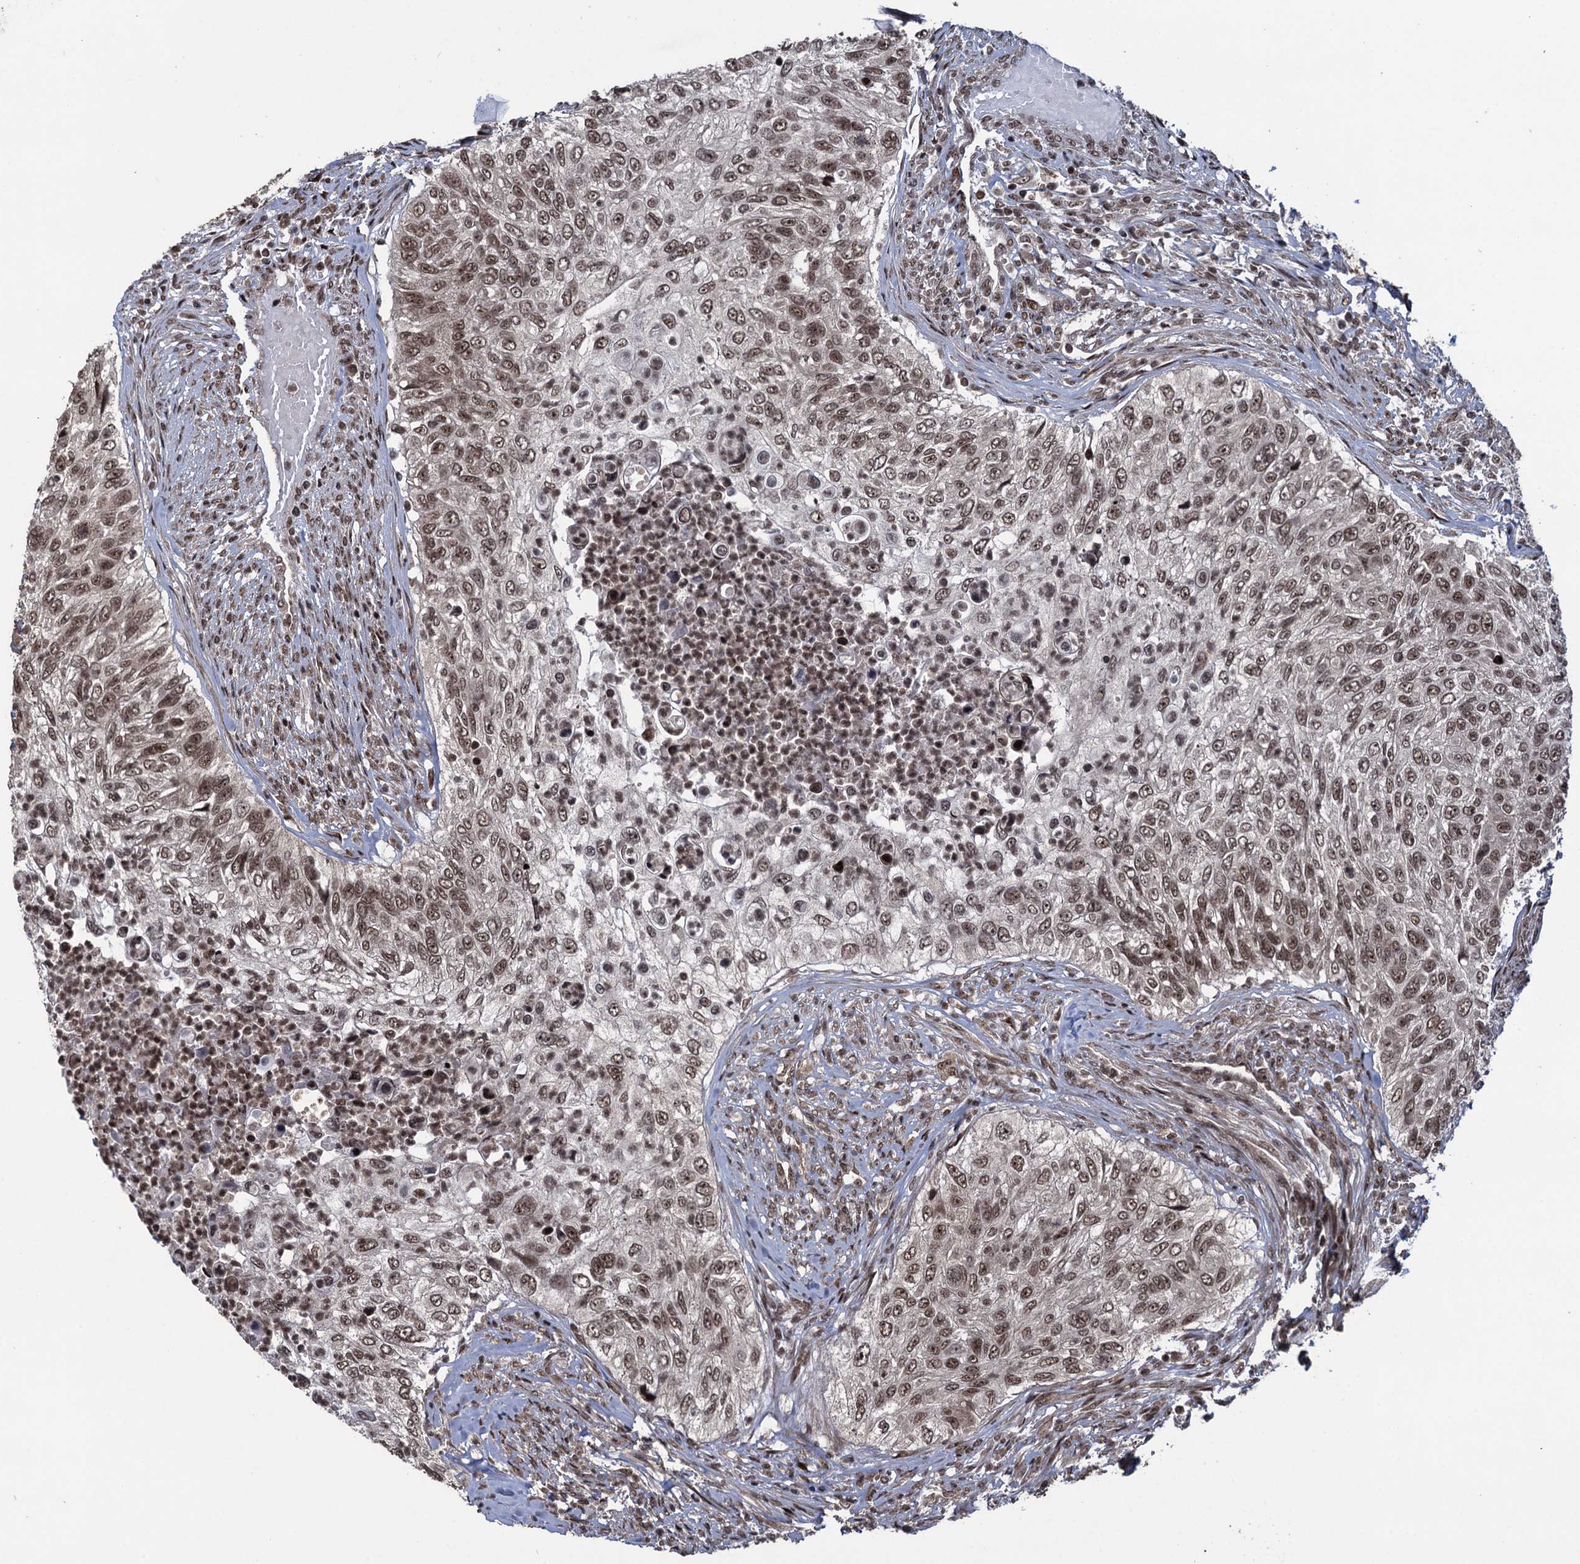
{"staining": {"intensity": "moderate", "quantity": ">75%", "location": "nuclear"}, "tissue": "urothelial cancer", "cell_type": "Tumor cells", "image_type": "cancer", "snomed": [{"axis": "morphology", "description": "Urothelial carcinoma, High grade"}, {"axis": "topography", "description": "Urinary bladder"}], "caption": "IHC (DAB) staining of human urothelial carcinoma (high-grade) displays moderate nuclear protein positivity in about >75% of tumor cells.", "gene": "ZNF169", "patient": {"sex": "female", "age": 60}}